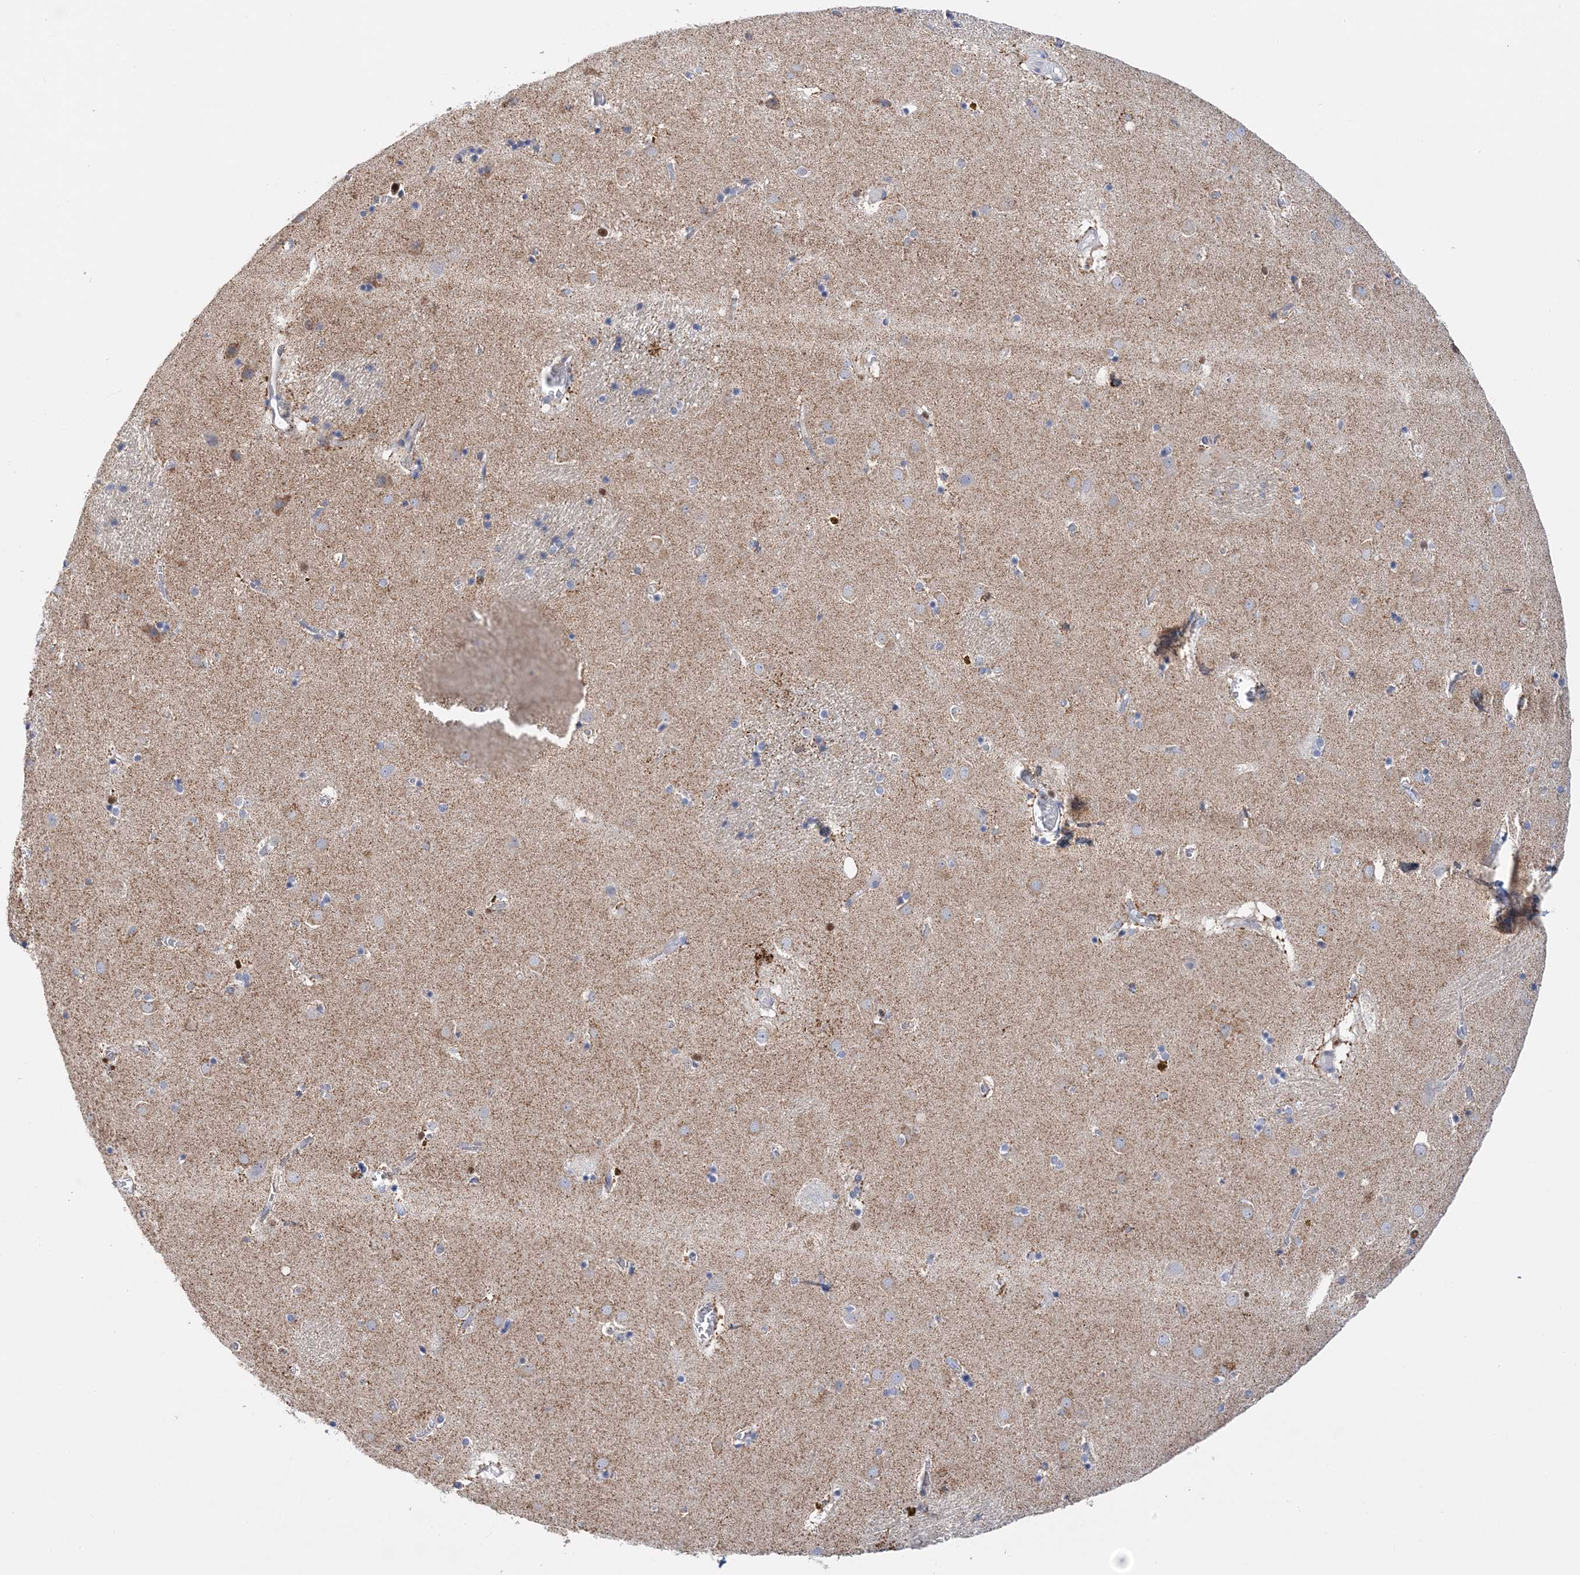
{"staining": {"intensity": "strong", "quantity": "<25%", "location": "cytoplasmic/membranous"}, "tissue": "caudate", "cell_type": "Glial cells", "image_type": "normal", "snomed": [{"axis": "morphology", "description": "Normal tissue, NOS"}, {"axis": "topography", "description": "Lateral ventricle wall"}], "caption": "IHC (DAB) staining of benign human caudate shows strong cytoplasmic/membranous protein positivity in approximately <25% of glial cells.", "gene": "NIT2", "patient": {"sex": "male", "age": 70}}